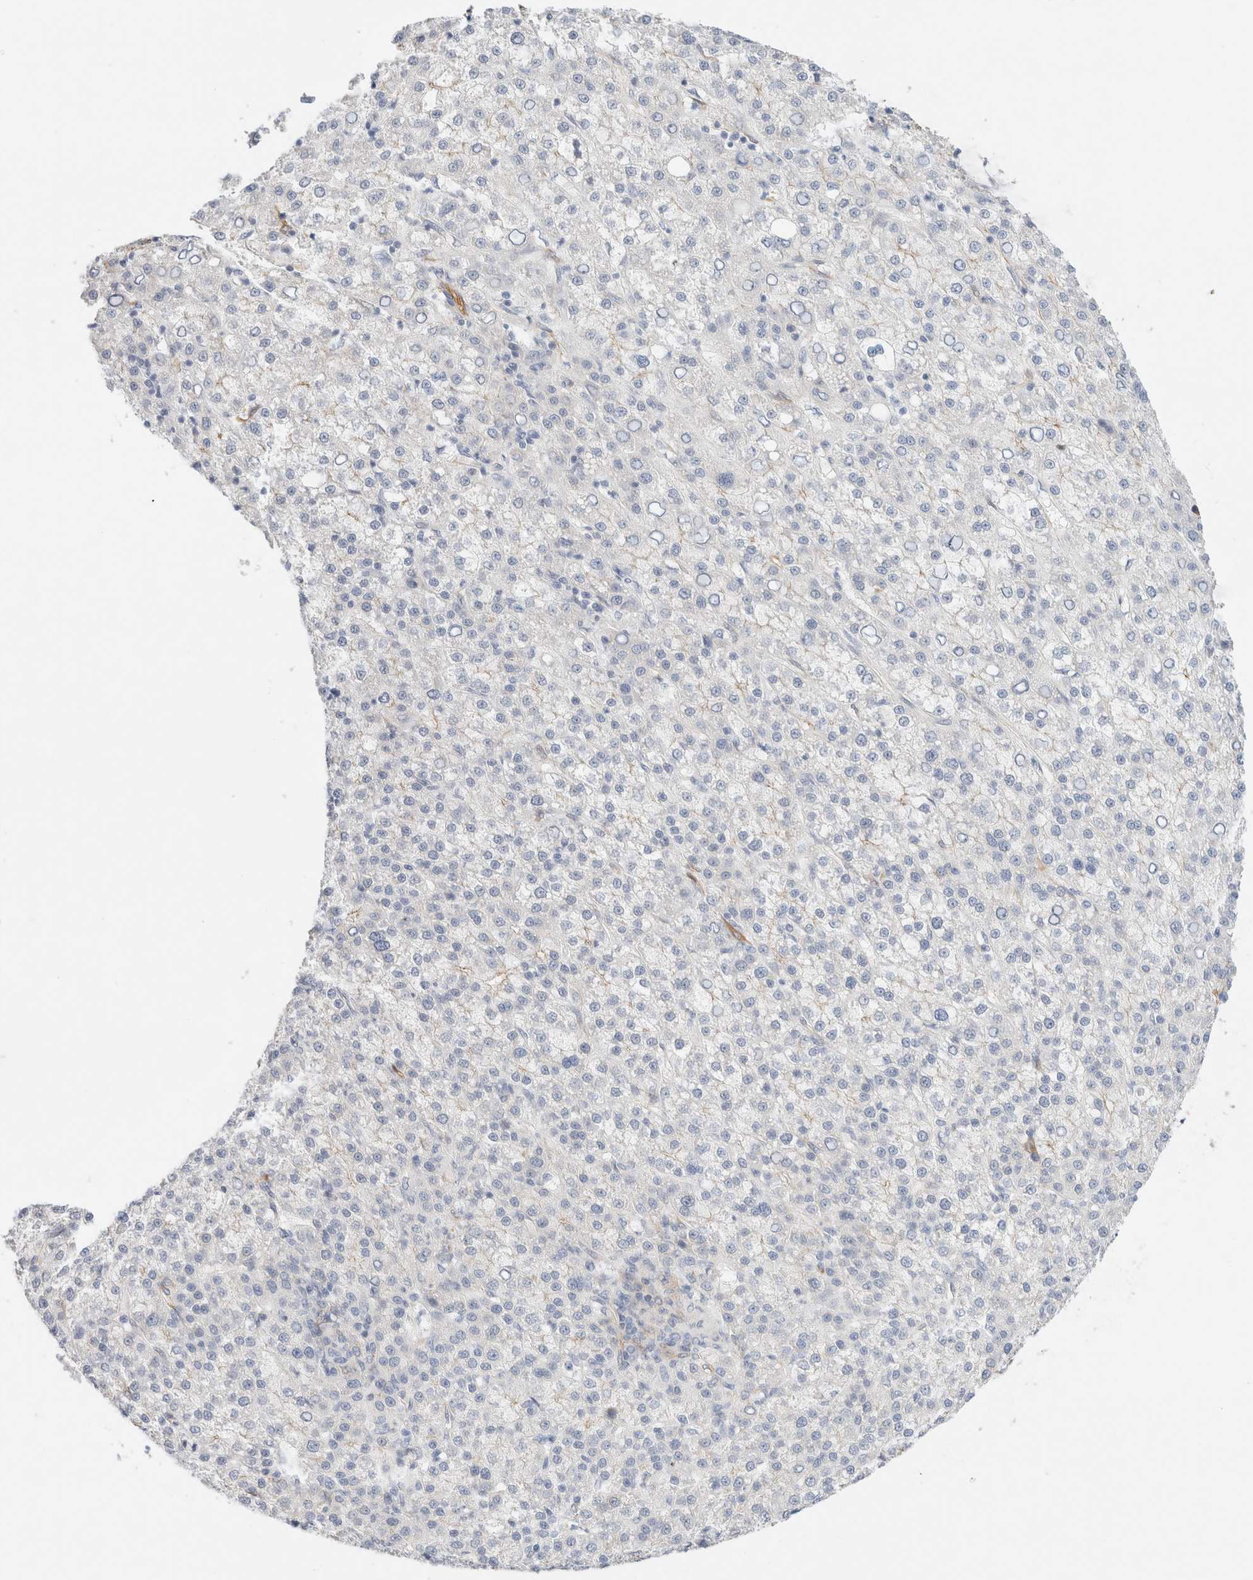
{"staining": {"intensity": "negative", "quantity": "none", "location": "none"}, "tissue": "liver cancer", "cell_type": "Tumor cells", "image_type": "cancer", "snomed": [{"axis": "morphology", "description": "Carcinoma, Hepatocellular, NOS"}, {"axis": "topography", "description": "Liver"}], "caption": "A high-resolution image shows immunohistochemistry staining of liver cancer (hepatocellular carcinoma), which demonstrates no significant positivity in tumor cells.", "gene": "LMCD1", "patient": {"sex": "female", "age": 58}}